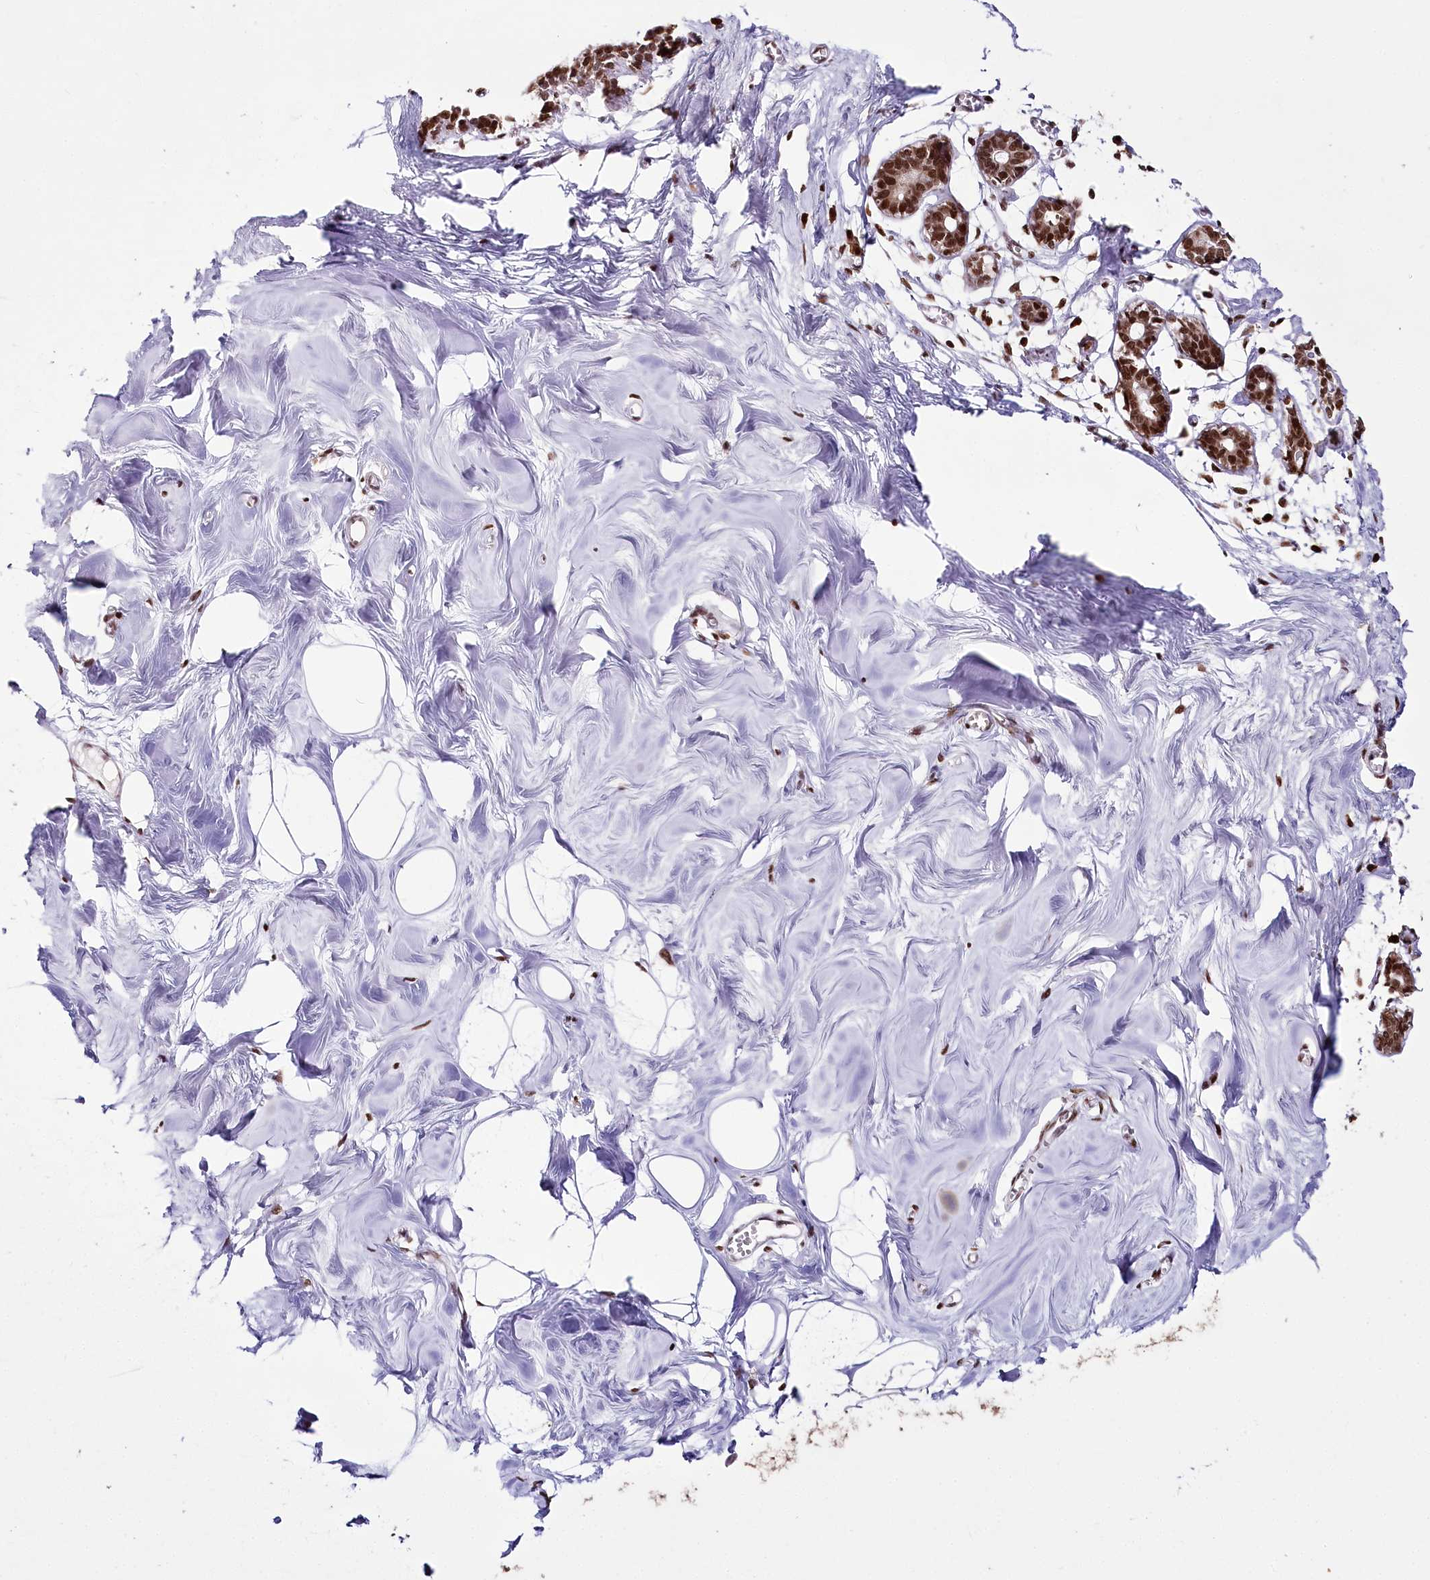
{"staining": {"intensity": "negative", "quantity": "none", "location": "none"}, "tissue": "breast", "cell_type": "Adipocytes", "image_type": "normal", "snomed": [{"axis": "morphology", "description": "Normal tissue, NOS"}, {"axis": "topography", "description": "Breast"}], "caption": "IHC of normal human breast displays no expression in adipocytes. The staining is performed using DAB brown chromogen with nuclei counter-stained in using hematoxylin.", "gene": "SMARCE1", "patient": {"sex": "female", "age": 27}}